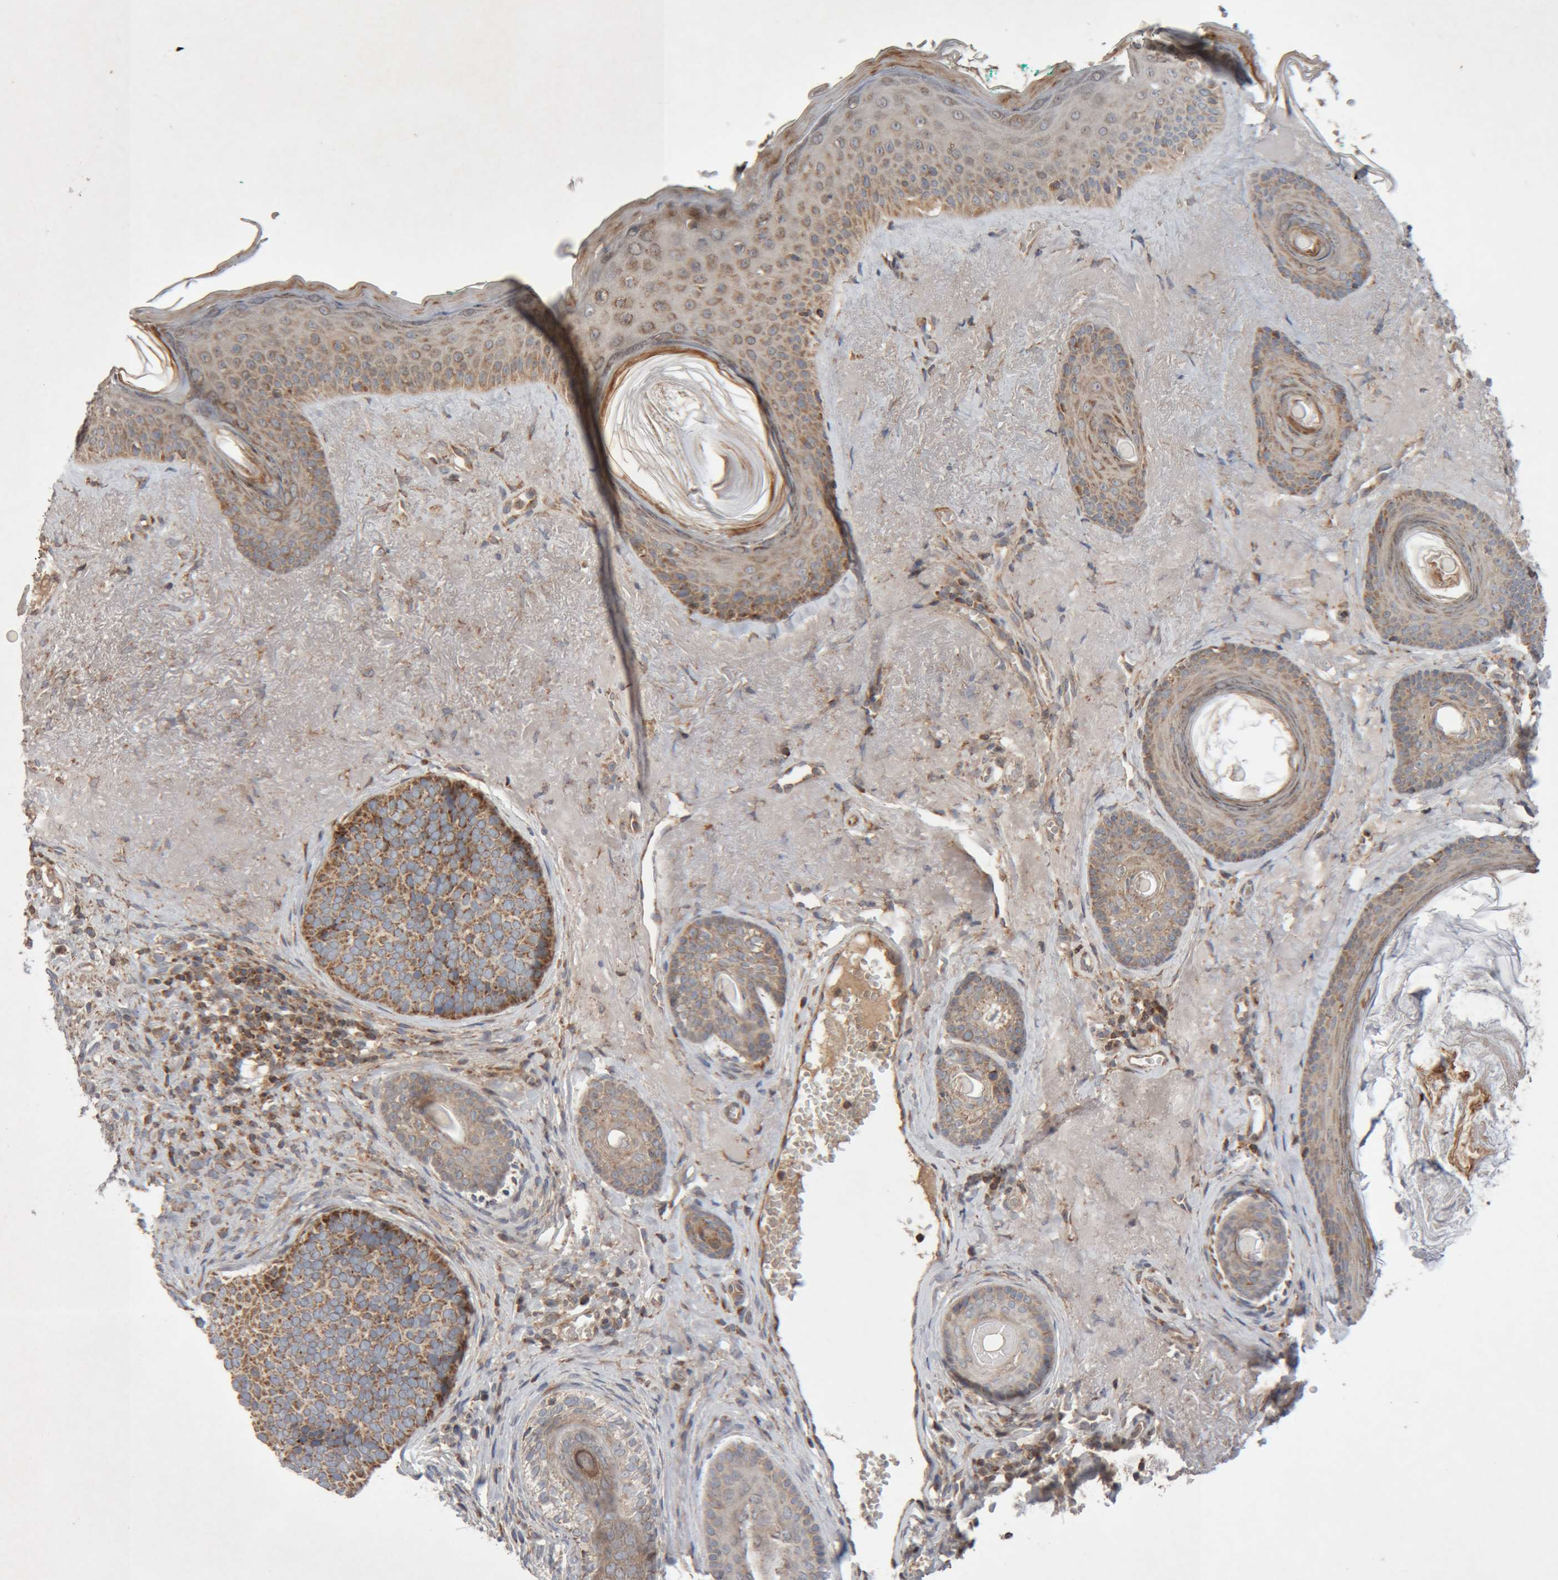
{"staining": {"intensity": "moderate", "quantity": ">75%", "location": "cytoplasmic/membranous"}, "tissue": "skin cancer", "cell_type": "Tumor cells", "image_type": "cancer", "snomed": [{"axis": "morphology", "description": "Basal cell carcinoma"}, {"axis": "topography", "description": "Skin"}], "caption": "A histopathology image of human skin cancer stained for a protein shows moderate cytoplasmic/membranous brown staining in tumor cells.", "gene": "KIF21B", "patient": {"sex": "male", "age": 62}}